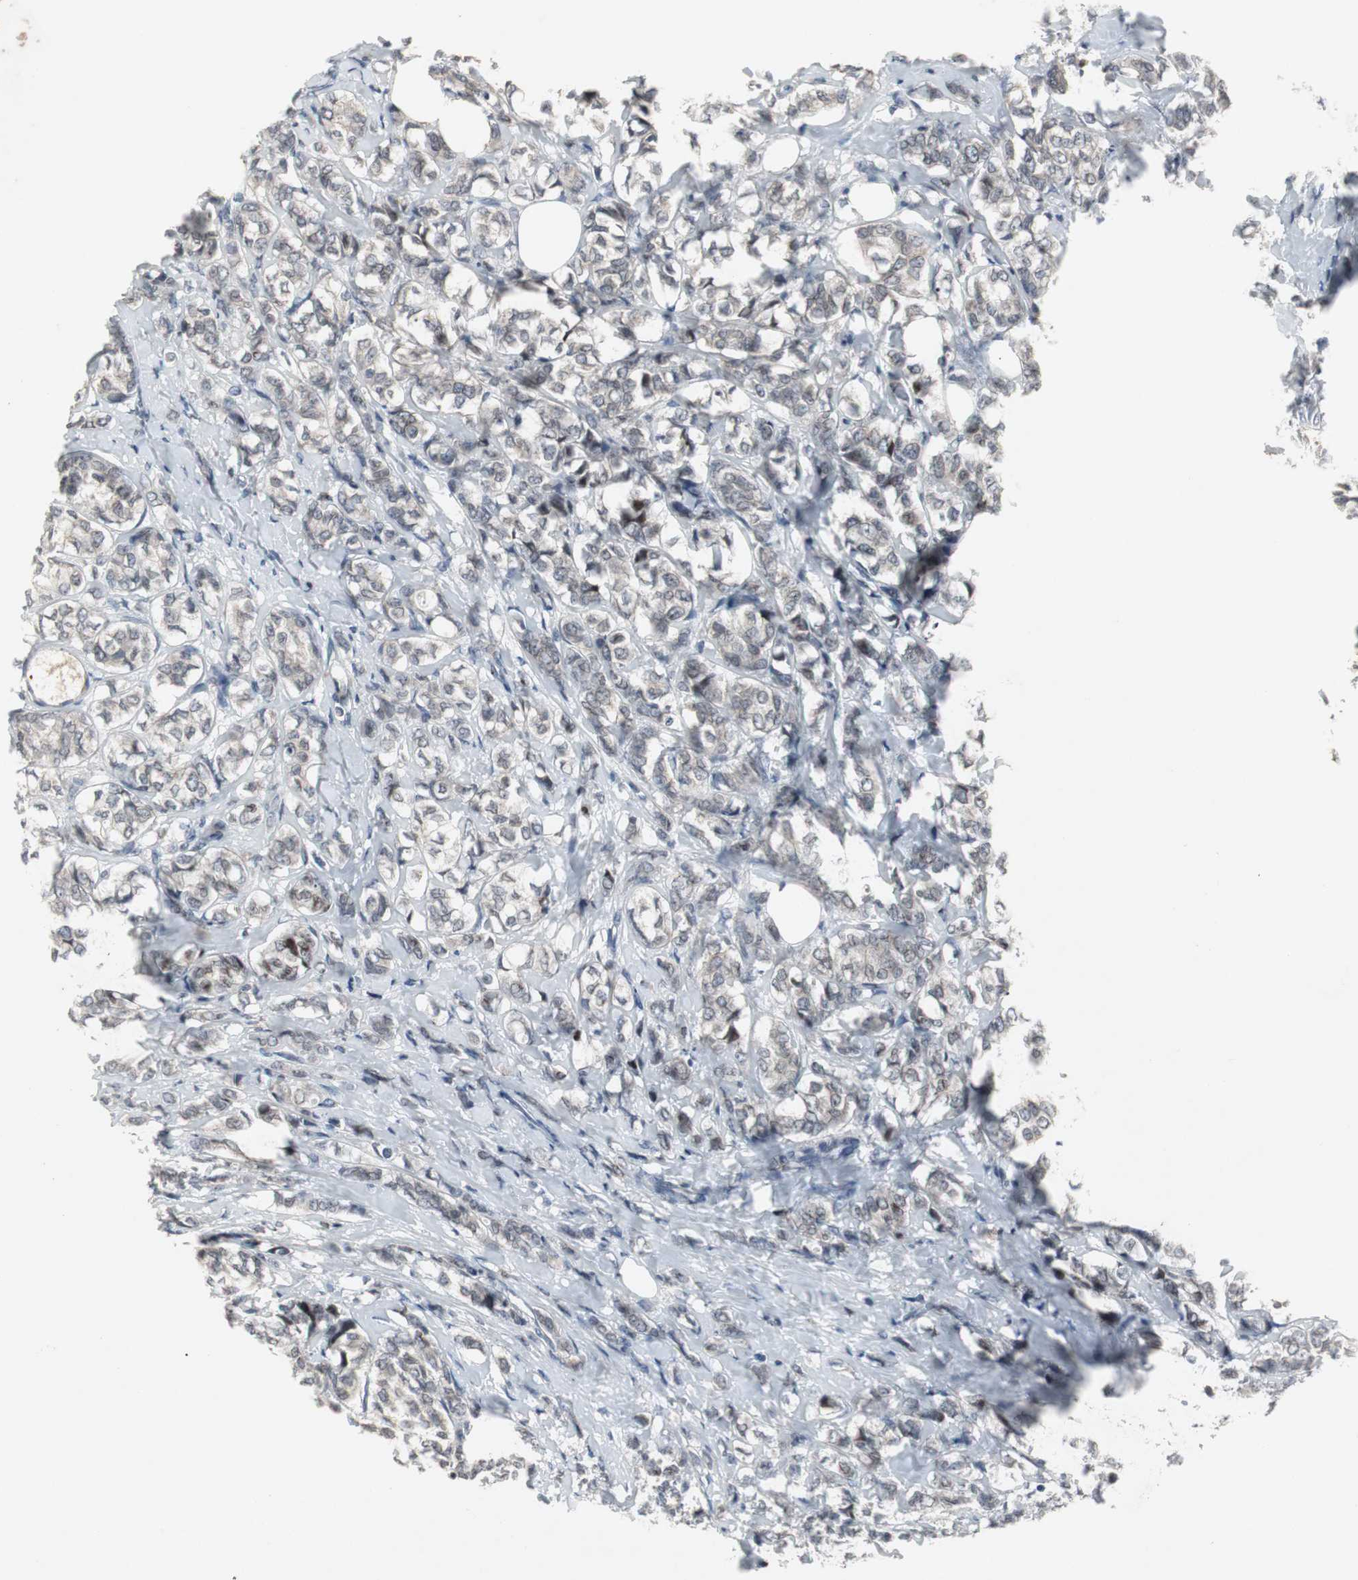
{"staining": {"intensity": "weak", "quantity": "<25%", "location": "cytoplasmic/membranous"}, "tissue": "breast cancer", "cell_type": "Tumor cells", "image_type": "cancer", "snomed": [{"axis": "morphology", "description": "Lobular carcinoma"}, {"axis": "topography", "description": "Breast"}], "caption": "Tumor cells are negative for brown protein staining in breast lobular carcinoma.", "gene": "ZNF396", "patient": {"sex": "female", "age": 60}}